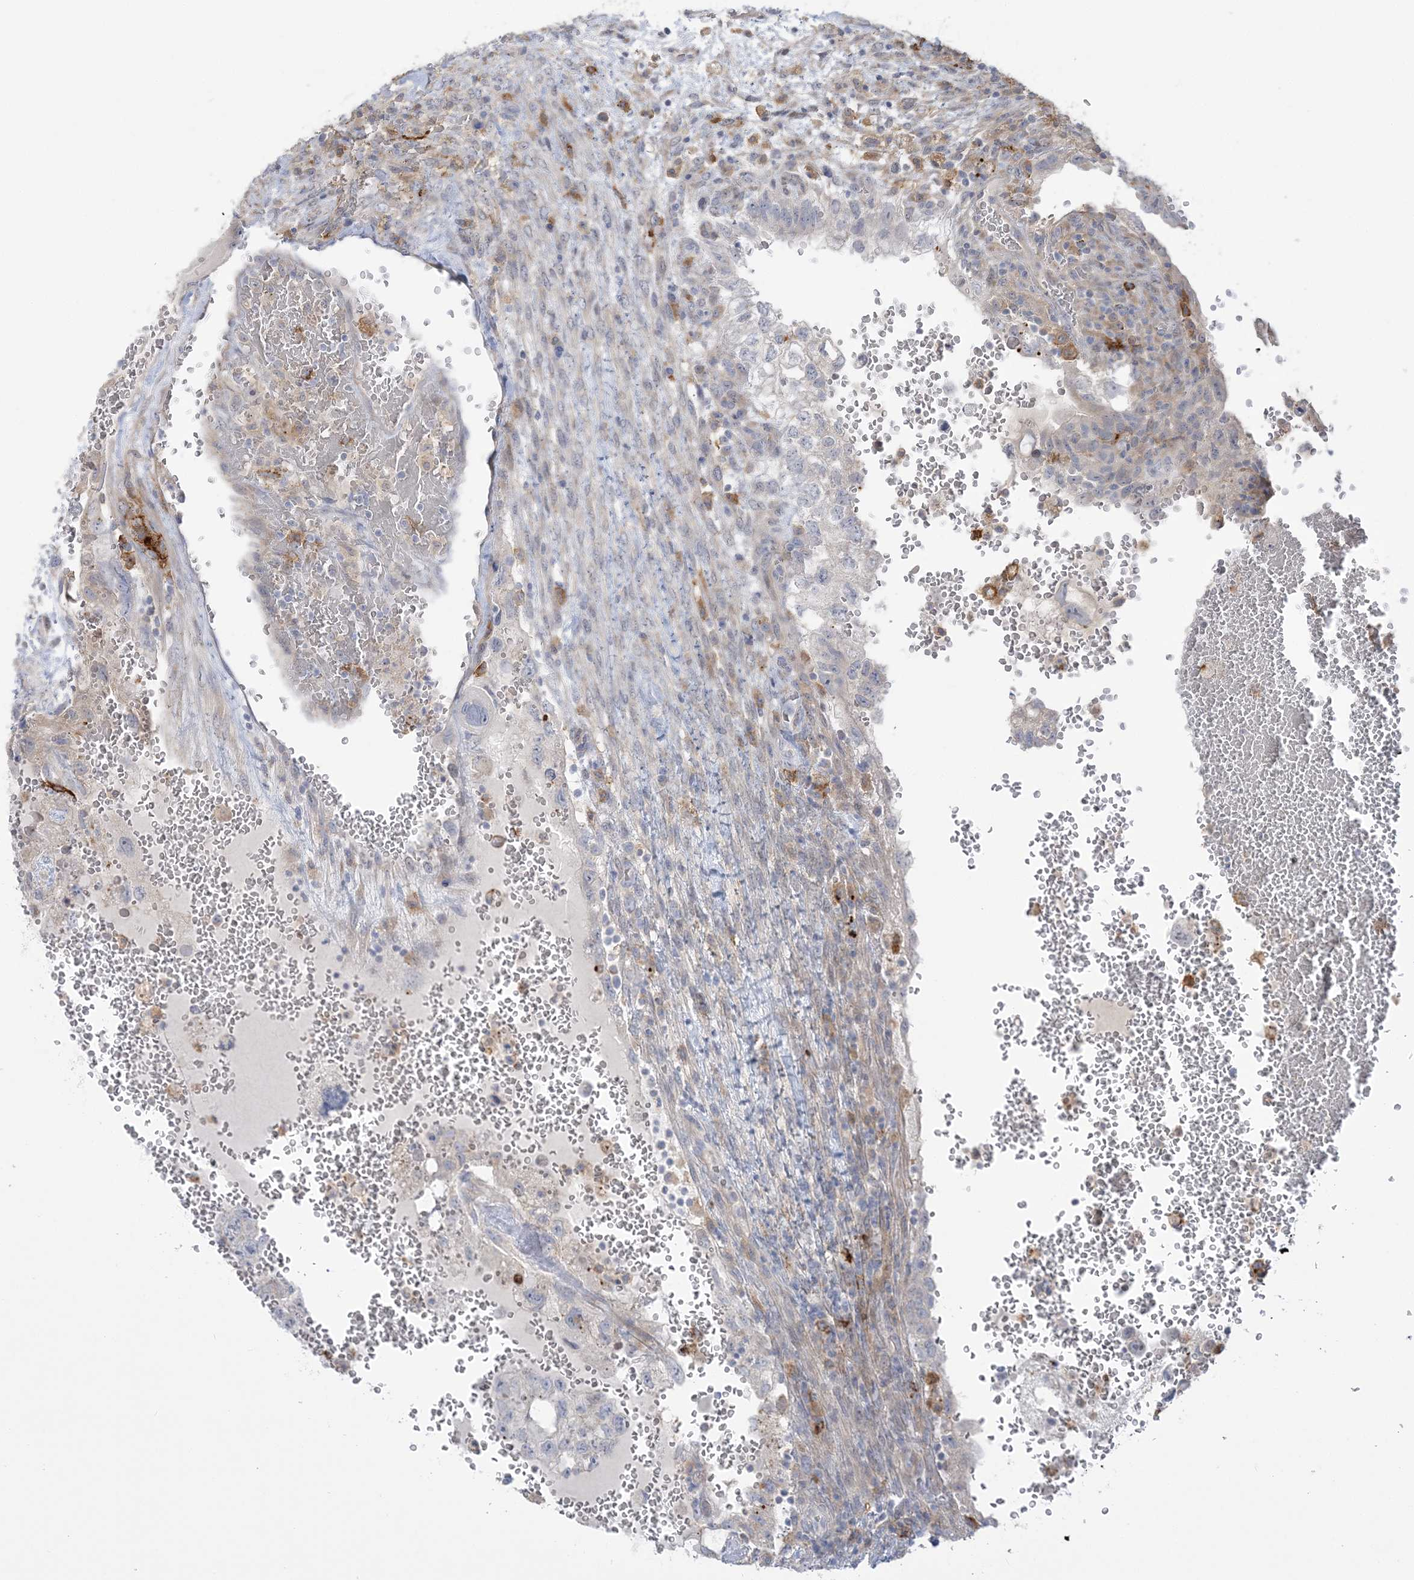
{"staining": {"intensity": "negative", "quantity": "none", "location": "none"}, "tissue": "testis cancer", "cell_type": "Tumor cells", "image_type": "cancer", "snomed": [{"axis": "morphology", "description": "Carcinoma, Embryonal, NOS"}, {"axis": "topography", "description": "Testis"}], "caption": "The micrograph exhibits no significant staining in tumor cells of embryonal carcinoma (testis).", "gene": "HAAO", "patient": {"sex": "male", "age": 36}}